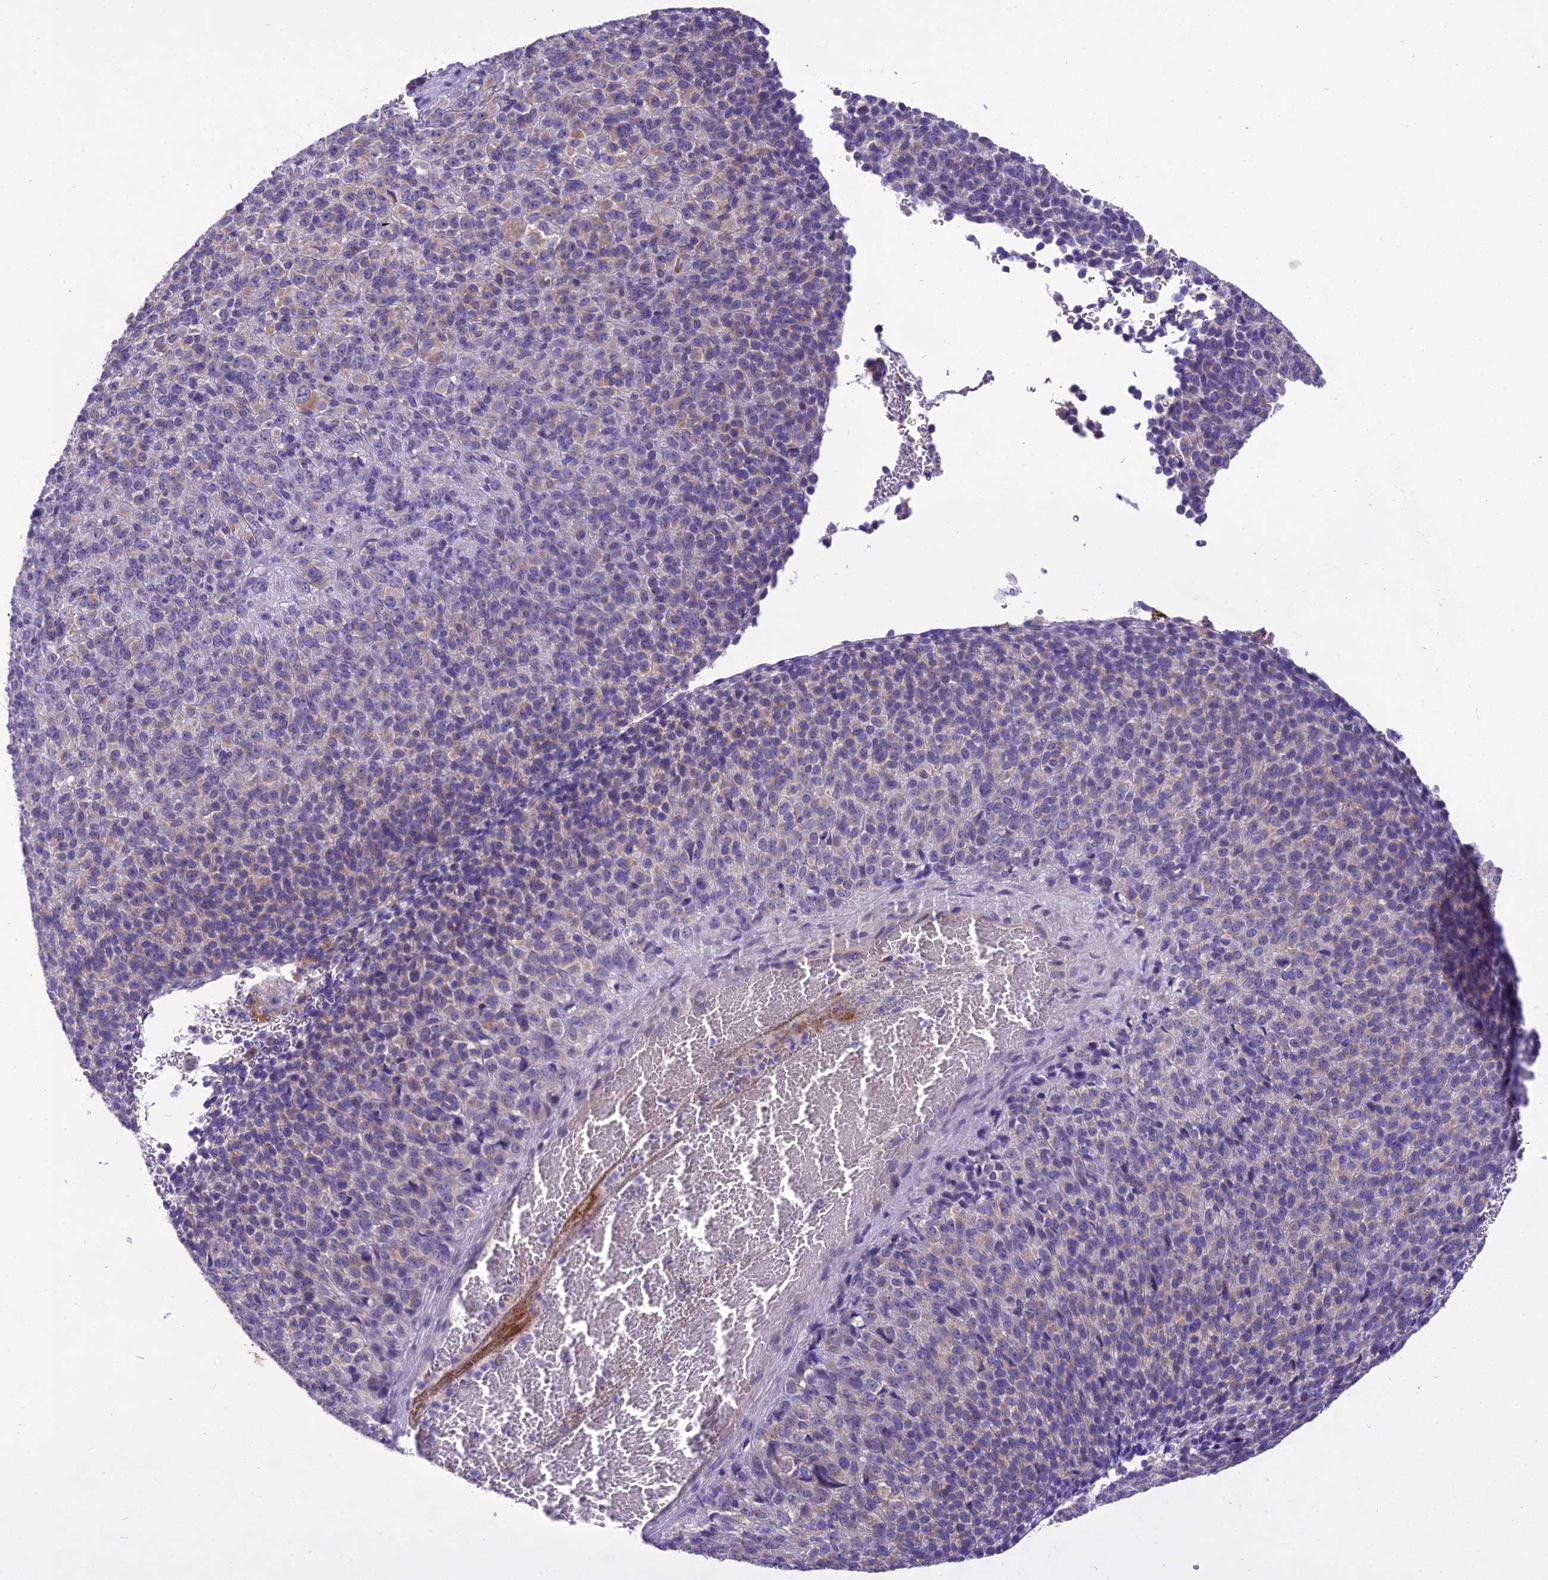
{"staining": {"intensity": "weak", "quantity": "<25%", "location": "cytoplasmic/membranous"}, "tissue": "melanoma", "cell_type": "Tumor cells", "image_type": "cancer", "snomed": [{"axis": "morphology", "description": "Malignant melanoma, Metastatic site"}, {"axis": "topography", "description": "Brain"}], "caption": "DAB (3,3'-diaminobenzidine) immunohistochemical staining of human malignant melanoma (metastatic site) exhibits no significant expression in tumor cells.", "gene": "SCRT1", "patient": {"sex": "female", "age": 56}}